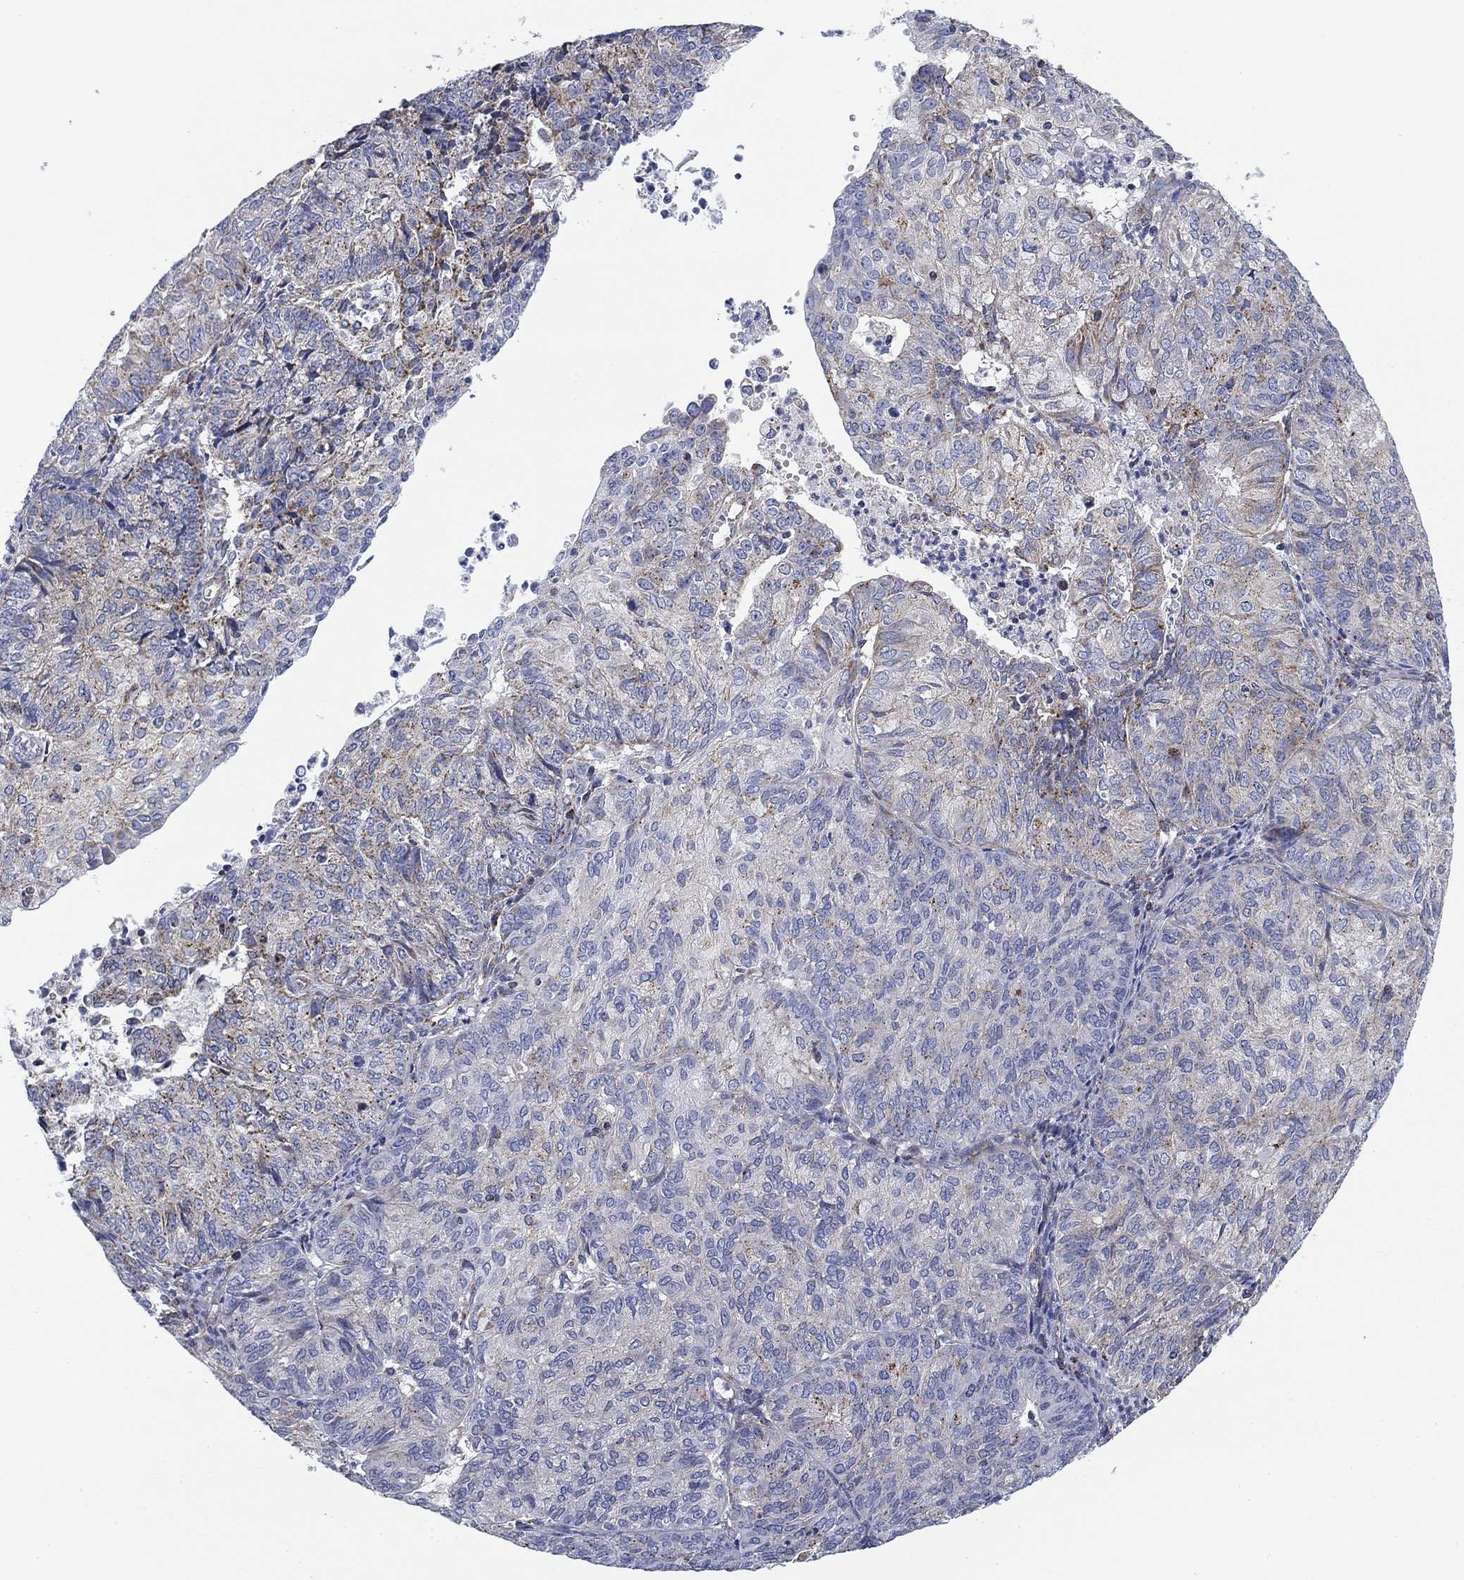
{"staining": {"intensity": "weak", "quantity": "<25%", "location": "cytoplasmic/membranous"}, "tissue": "endometrial cancer", "cell_type": "Tumor cells", "image_type": "cancer", "snomed": [{"axis": "morphology", "description": "Adenocarcinoma, NOS"}, {"axis": "topography", "description": "Endometrium"}], "caption": "This is a micrograph of immunohistochemistry staining of endometrial cancer, which shows no positivity in tumor cells.", "gene": "NACAD", "patient": {"sex": "female", "age": 82}}